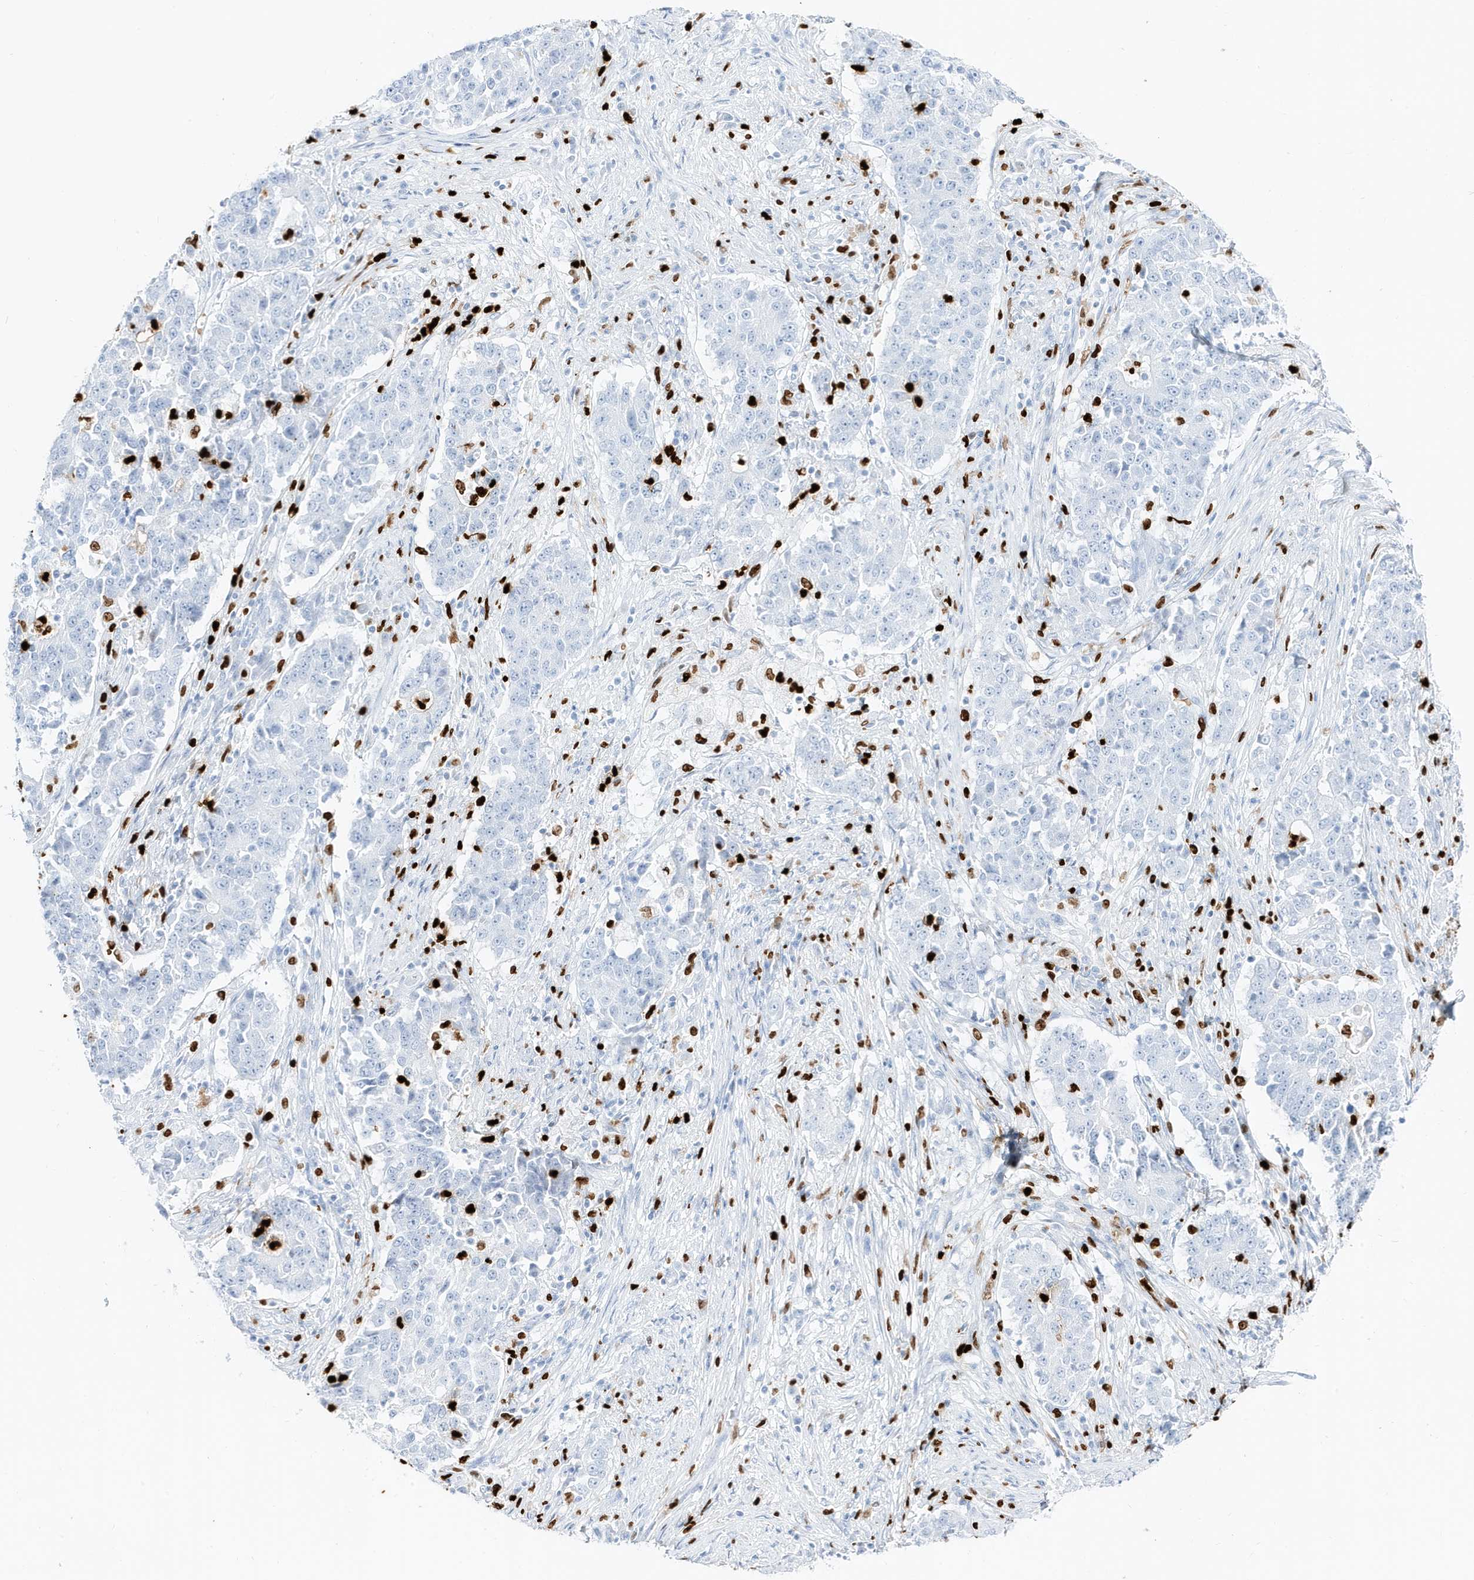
{"staining": {"intensity": "negative", "quantity": "none", "location": "none"}, "tissue": "stomach cancer", "cell_type": "Tumor cells", "image_type": "cancer", "snomed": [{"axis": "morphology", "description": "Adenocarcinoma, NOS"}, {"axis": "topography", "description": "Stomach"}], "caption": "IHC photomicrograph of human adenocarcinoma (stomach) stained for a protein (brown), which shows no positivity in tumor cells. The staining was performed using DAB to visualize the protein expression in brown, while the nuclei were stained in blue with hematoxylin (Magnification: 20x).", "gene": "MNDA", "patient": {"sex": "male", "age": 59}}